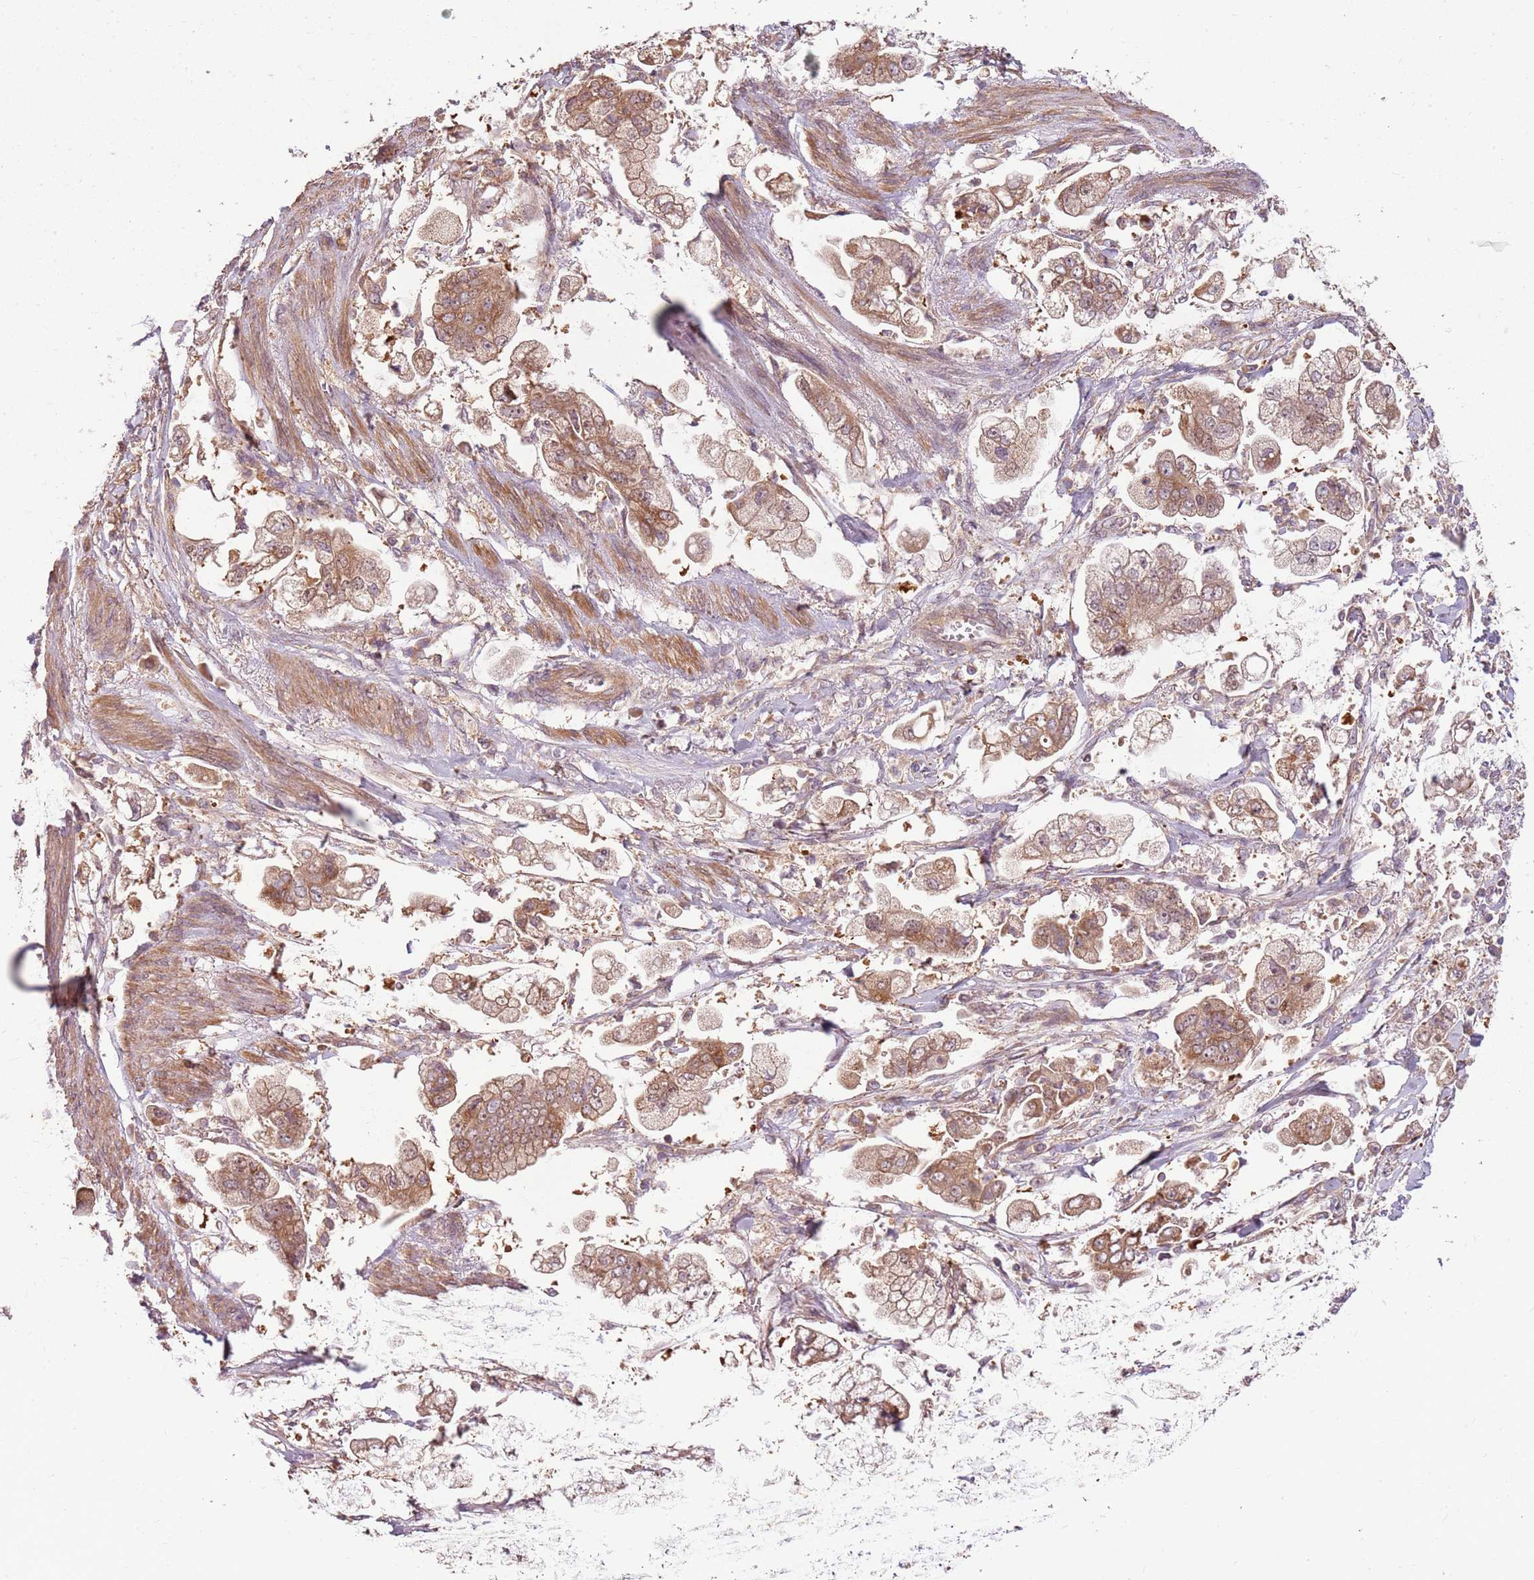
{"staining": {"intensity": "moderate", "quantity": ">75%", "location": "cytoplasmic/membranous"}, "tissue": "stomach cancer", "cell_type": "Tumor cells", "image_type": "cancer", "snomed": [{"axis": "morphology", "description": "Adenocarcinoma, NOS"}, {"axis": "topography", "description": "Stomach"}], "caption": "Moderate cytoplasmic/membranous protein positivity is seen in about >75% of tumor cells in stomach cancer.", "gene": "RPL21", "patient": {"sex": "male", "age": 62}}